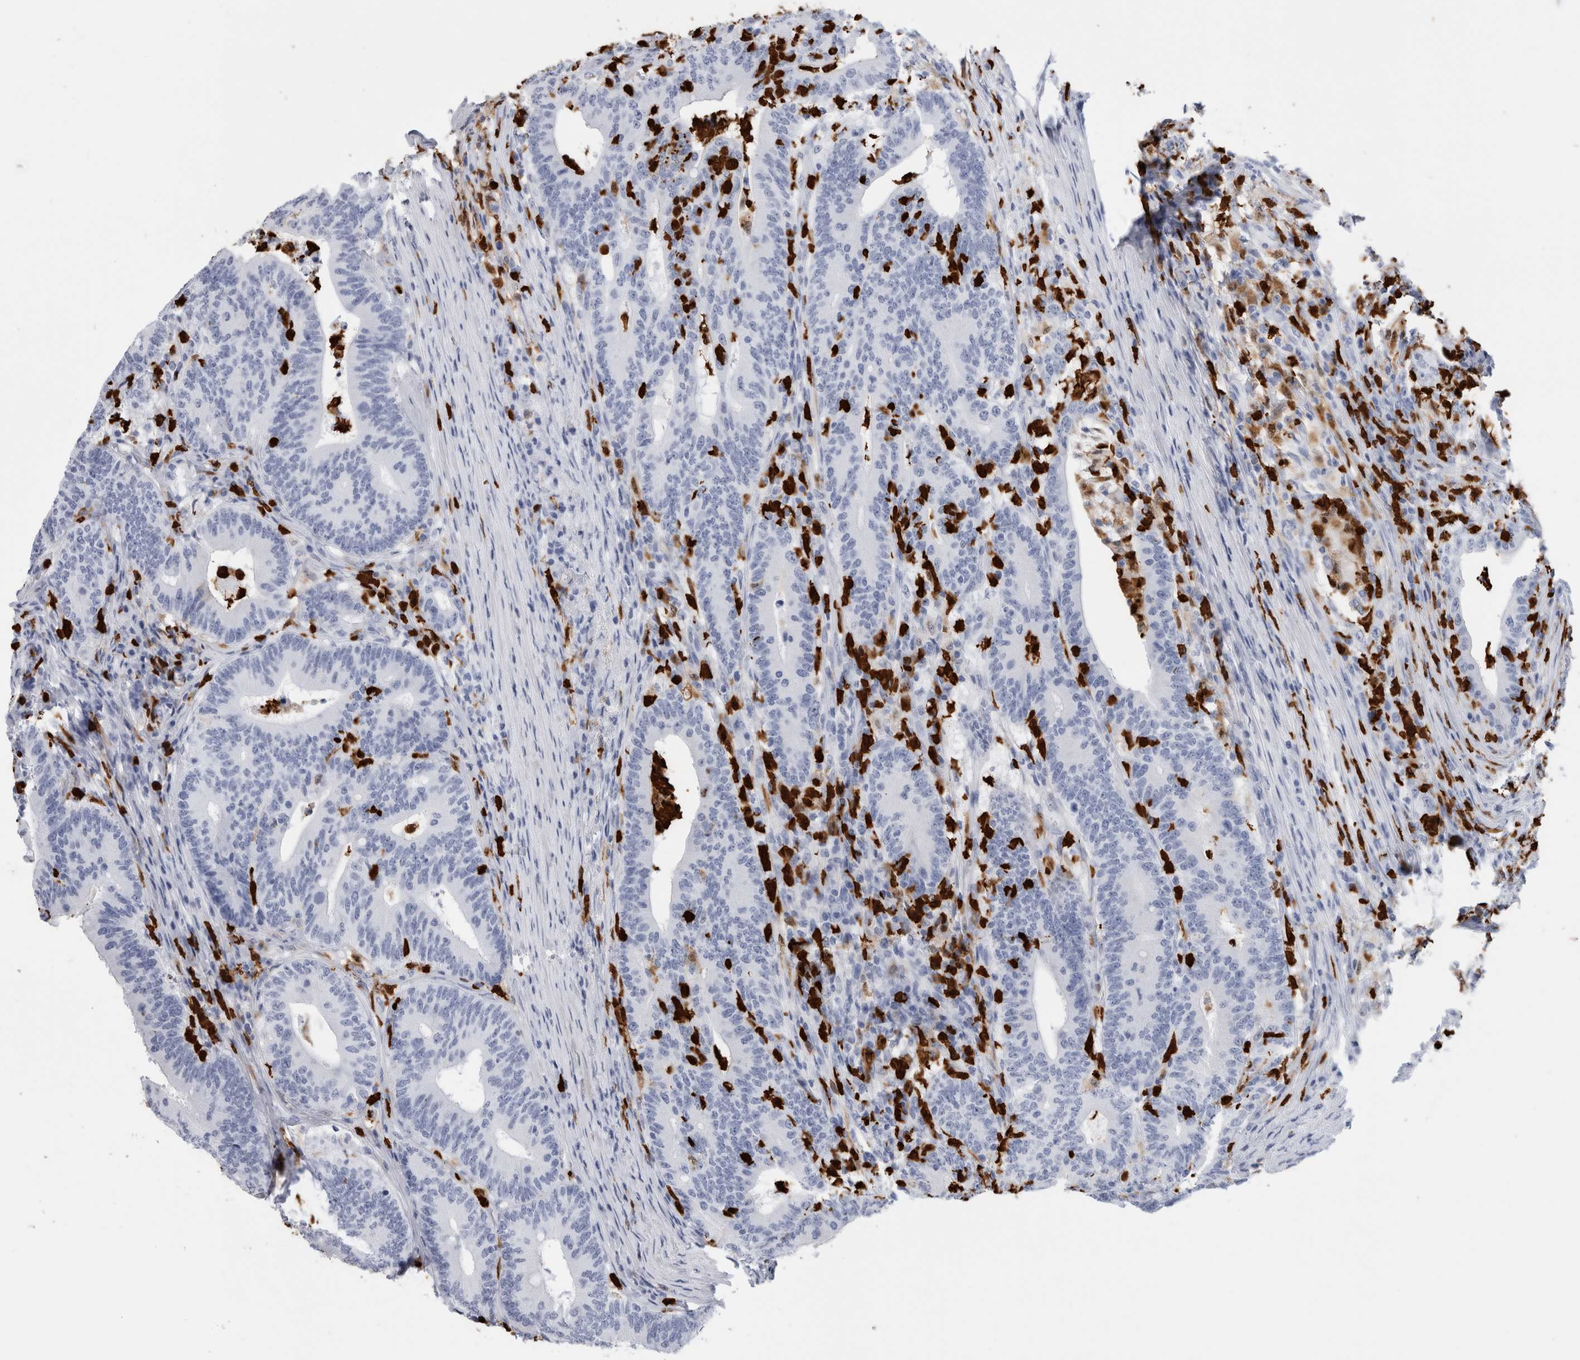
{"staining": {"intensity": "negative", "quantity": "none", "location": "none"}, "tissue": "colorectal cancer", "cell_type": "Tumor cells", "image_type": "cancer", "snomed": [{"axis": "morphology", "description": "Adenocarcinoma, NOS"}, {"axis": "topography", "description": "Colon"}], "caption": "High power microscopy photomicrograph of an immunohistochemistry histopathology image of adenocarcinoma (colorectal), revealing no significant expression in tumor cells.", "gene": "S100A8", "patient": {"sex": "female", "age": 66}}